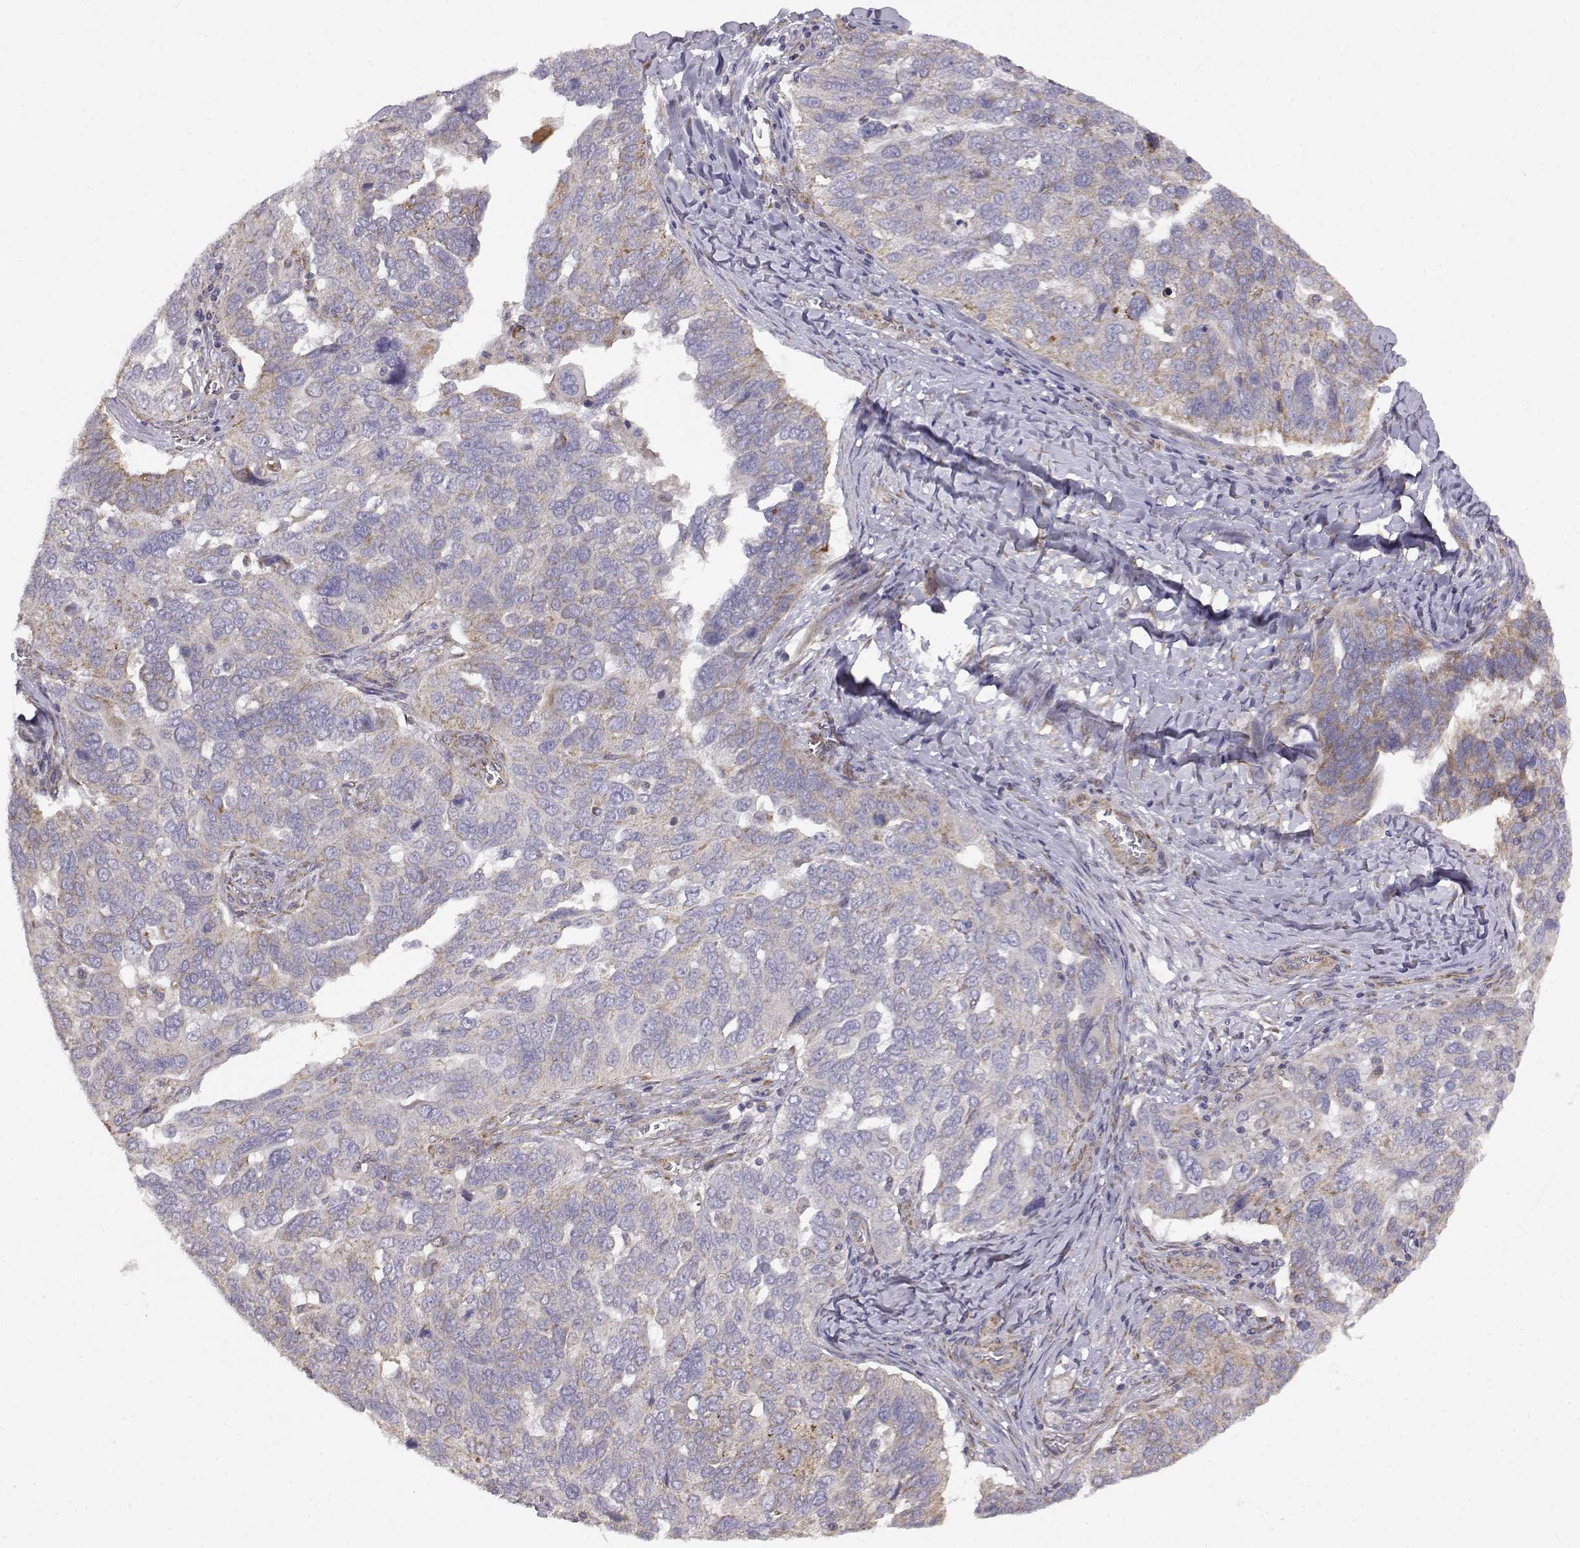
{"staining": {"intensity": "weak", "quantity": "<25%", "location": "cytoplasmic/membranous"}, "tissue": "ovarian cancer", "cell_type": "Tumor cells", "image_type": "cancer", "snomed": [{"axis": "morphology", "description": "Carcinoma, endometroid"}, {"axis": "topography", "description": "Soft tissue"}, {"axis": "topography", "description": "Ovary"}], "caption": "Photomicrograph shows no significant protein staining in tumor cells of ovarian cancer (endometroid carcinoma). (DAB (3,3'-diaminobenzidine) immunohistochemistry (IHC) visualized using brightfield microscopy, high magnification).", "gene": "DDC", "patient": {"sex": "female", "age": 52}}